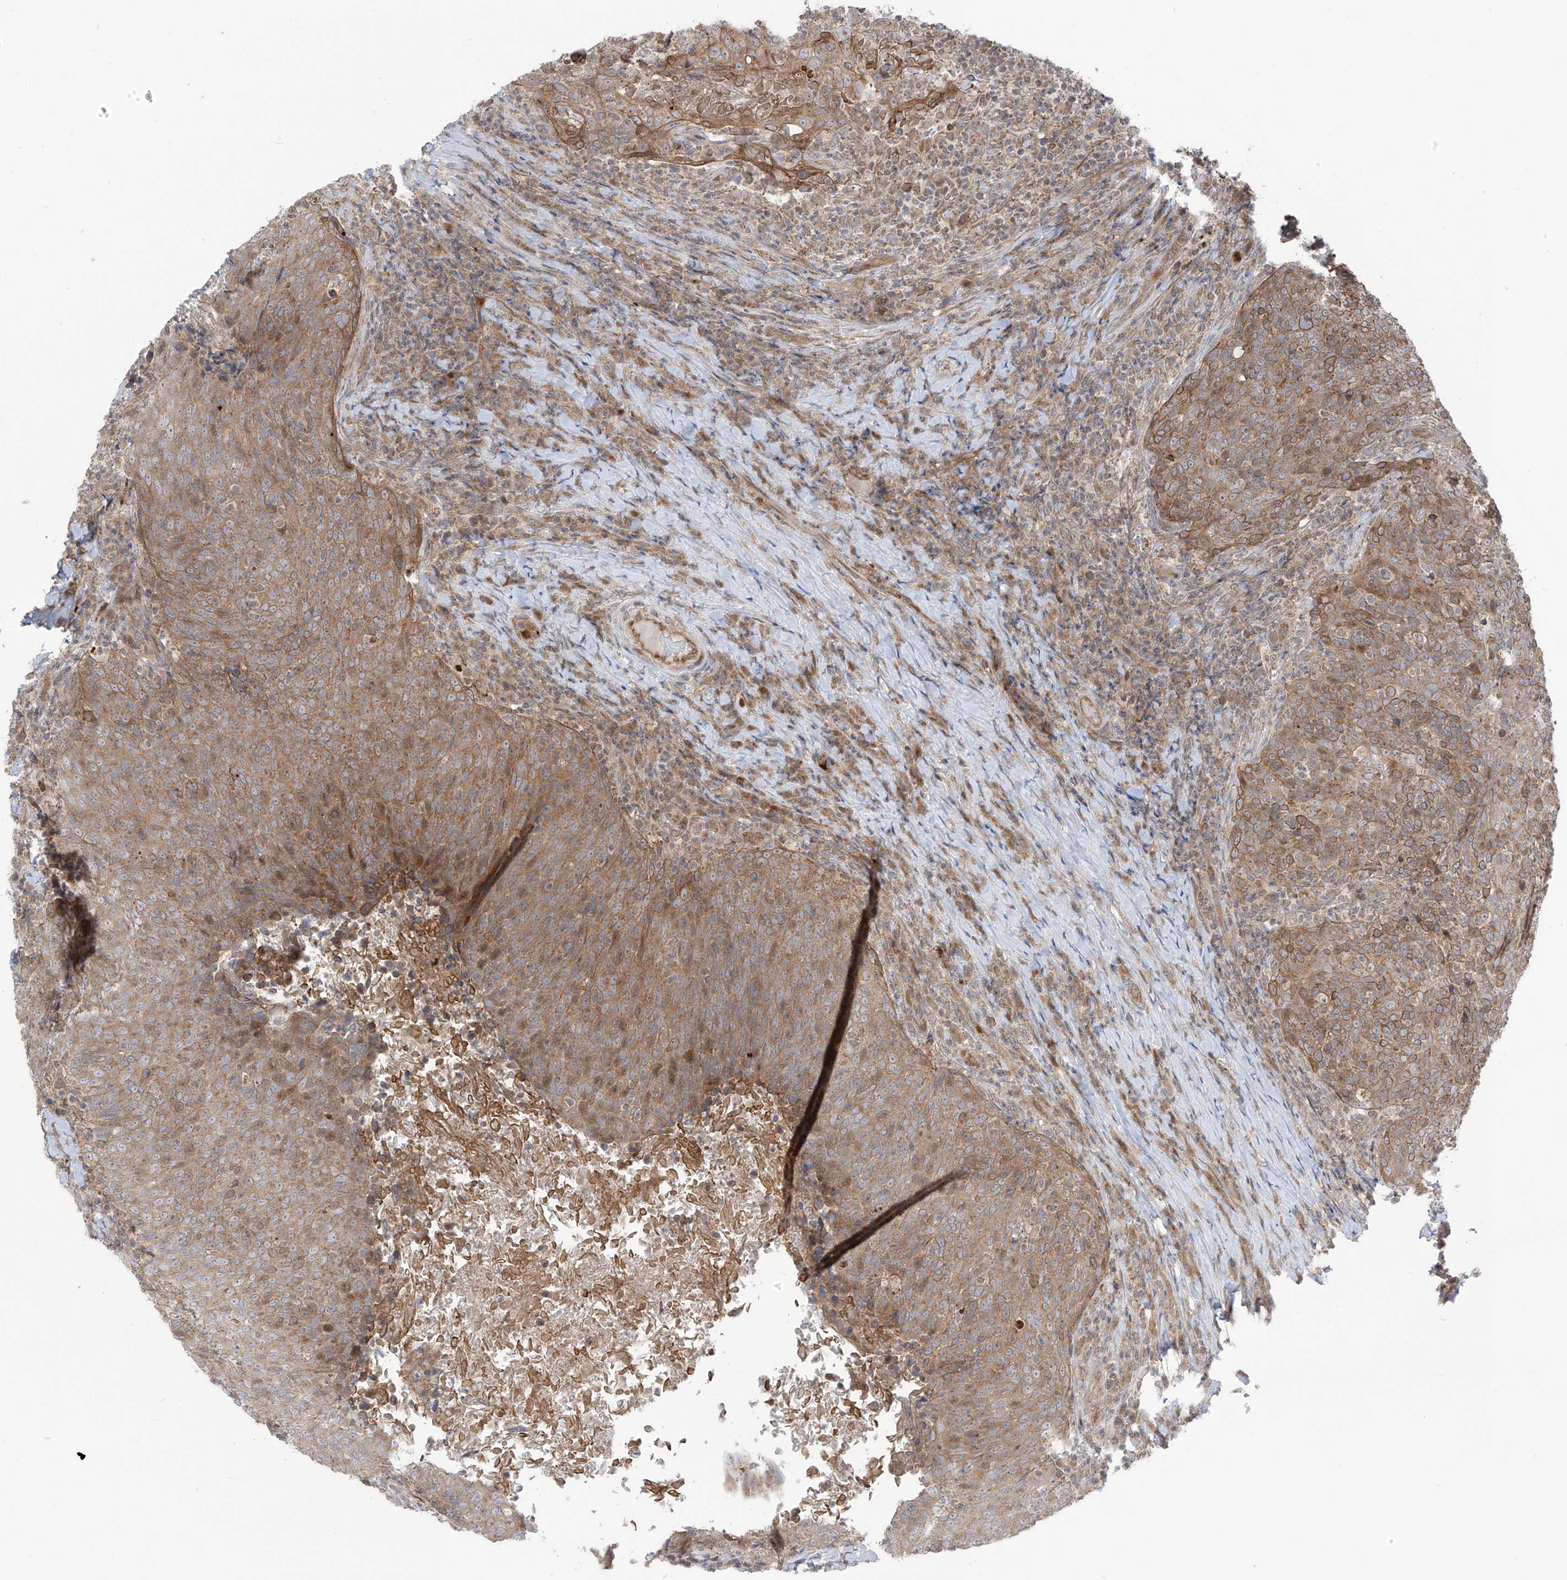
{"staining": {"intensity": "moderate", "quantity": ">75%", "location": "cytoplasmic/membranous"}, "tissue": "head and neck cancer", "cell_type": "Tumor cells", "image_type": "cancer", "snomed": [{"axis": "morphology", "description": "Squamous cell carcinoma, NOS"}, {"axis": "morphology", "description": "Squamous cell carcinoma, metastatic, NOS"}, {"axis": "topography", "description": "Lymph node"}, {"axis": "topography", "description": "Head-Neck"}], "caption": "Tumor cells exhibit medium levels of moderate cytoplasmic/membranous expression in about >75% of cells in human head and neck cancer.", "gene": "PDE11A", "patient": {"sex": "male", "age": 62}}